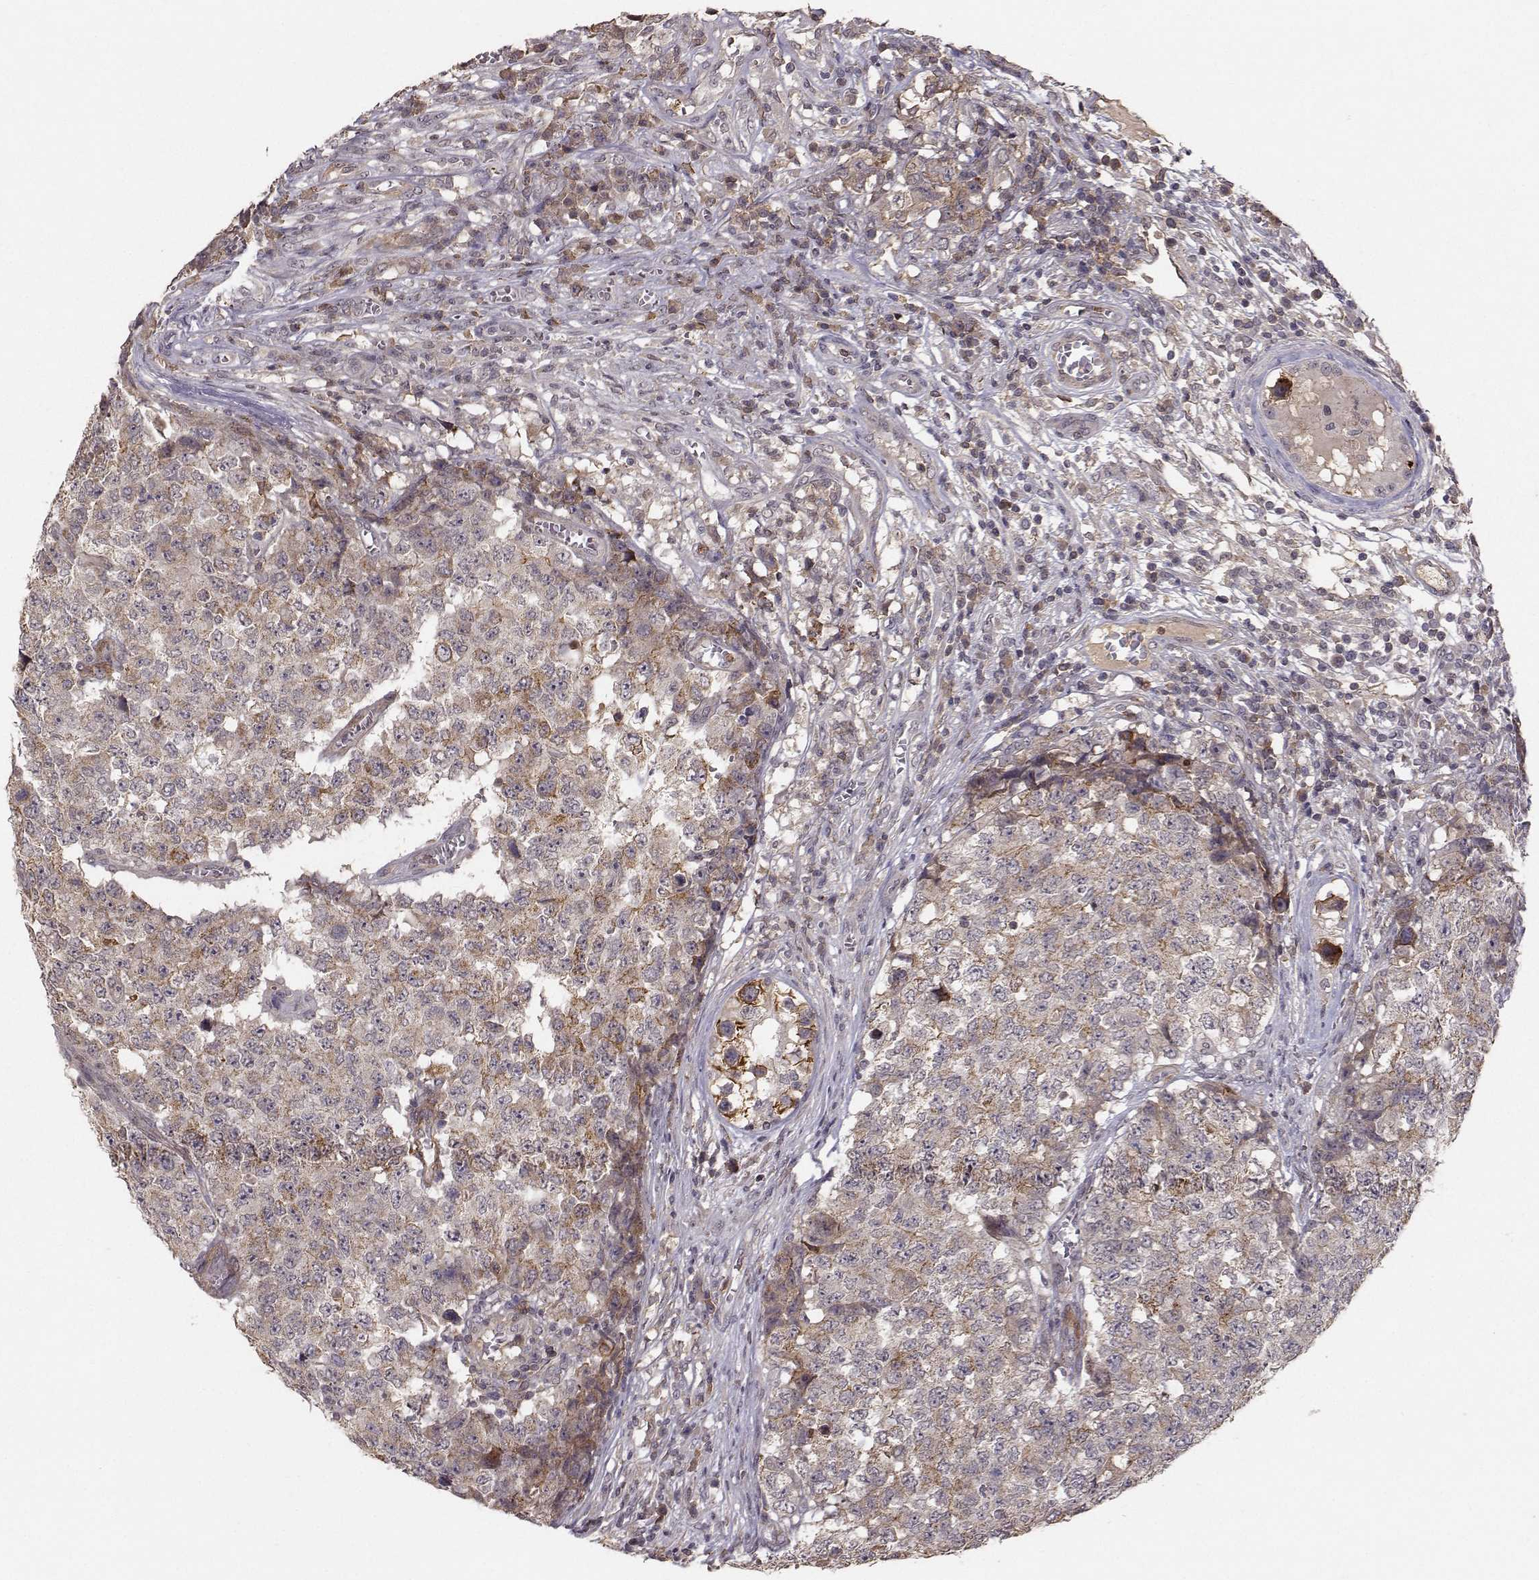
{"staining": {"intensity": "moderate", "quantity": "<25%", "location": "cytoplasmic/membranous"}, "tissue": "testis cancer", "cell_type": "Tumor cells", "image_type": "cancer", "snomed": [{"axis": "morphology", "description": "Carcinoma, Embryonal, NOS"}, {"axis": "topography", "description": "Testis"}], "caption": "IHC micrograph of testis cancer (embryonal carcinoma) stained for a protein (brown), which shows low levels of moderate cytoplasmic/membranous positivity in approximately <25% of tumor cells.", "gene": "PLEKHG3", "patient": {"sex": "male", "age": 23}}